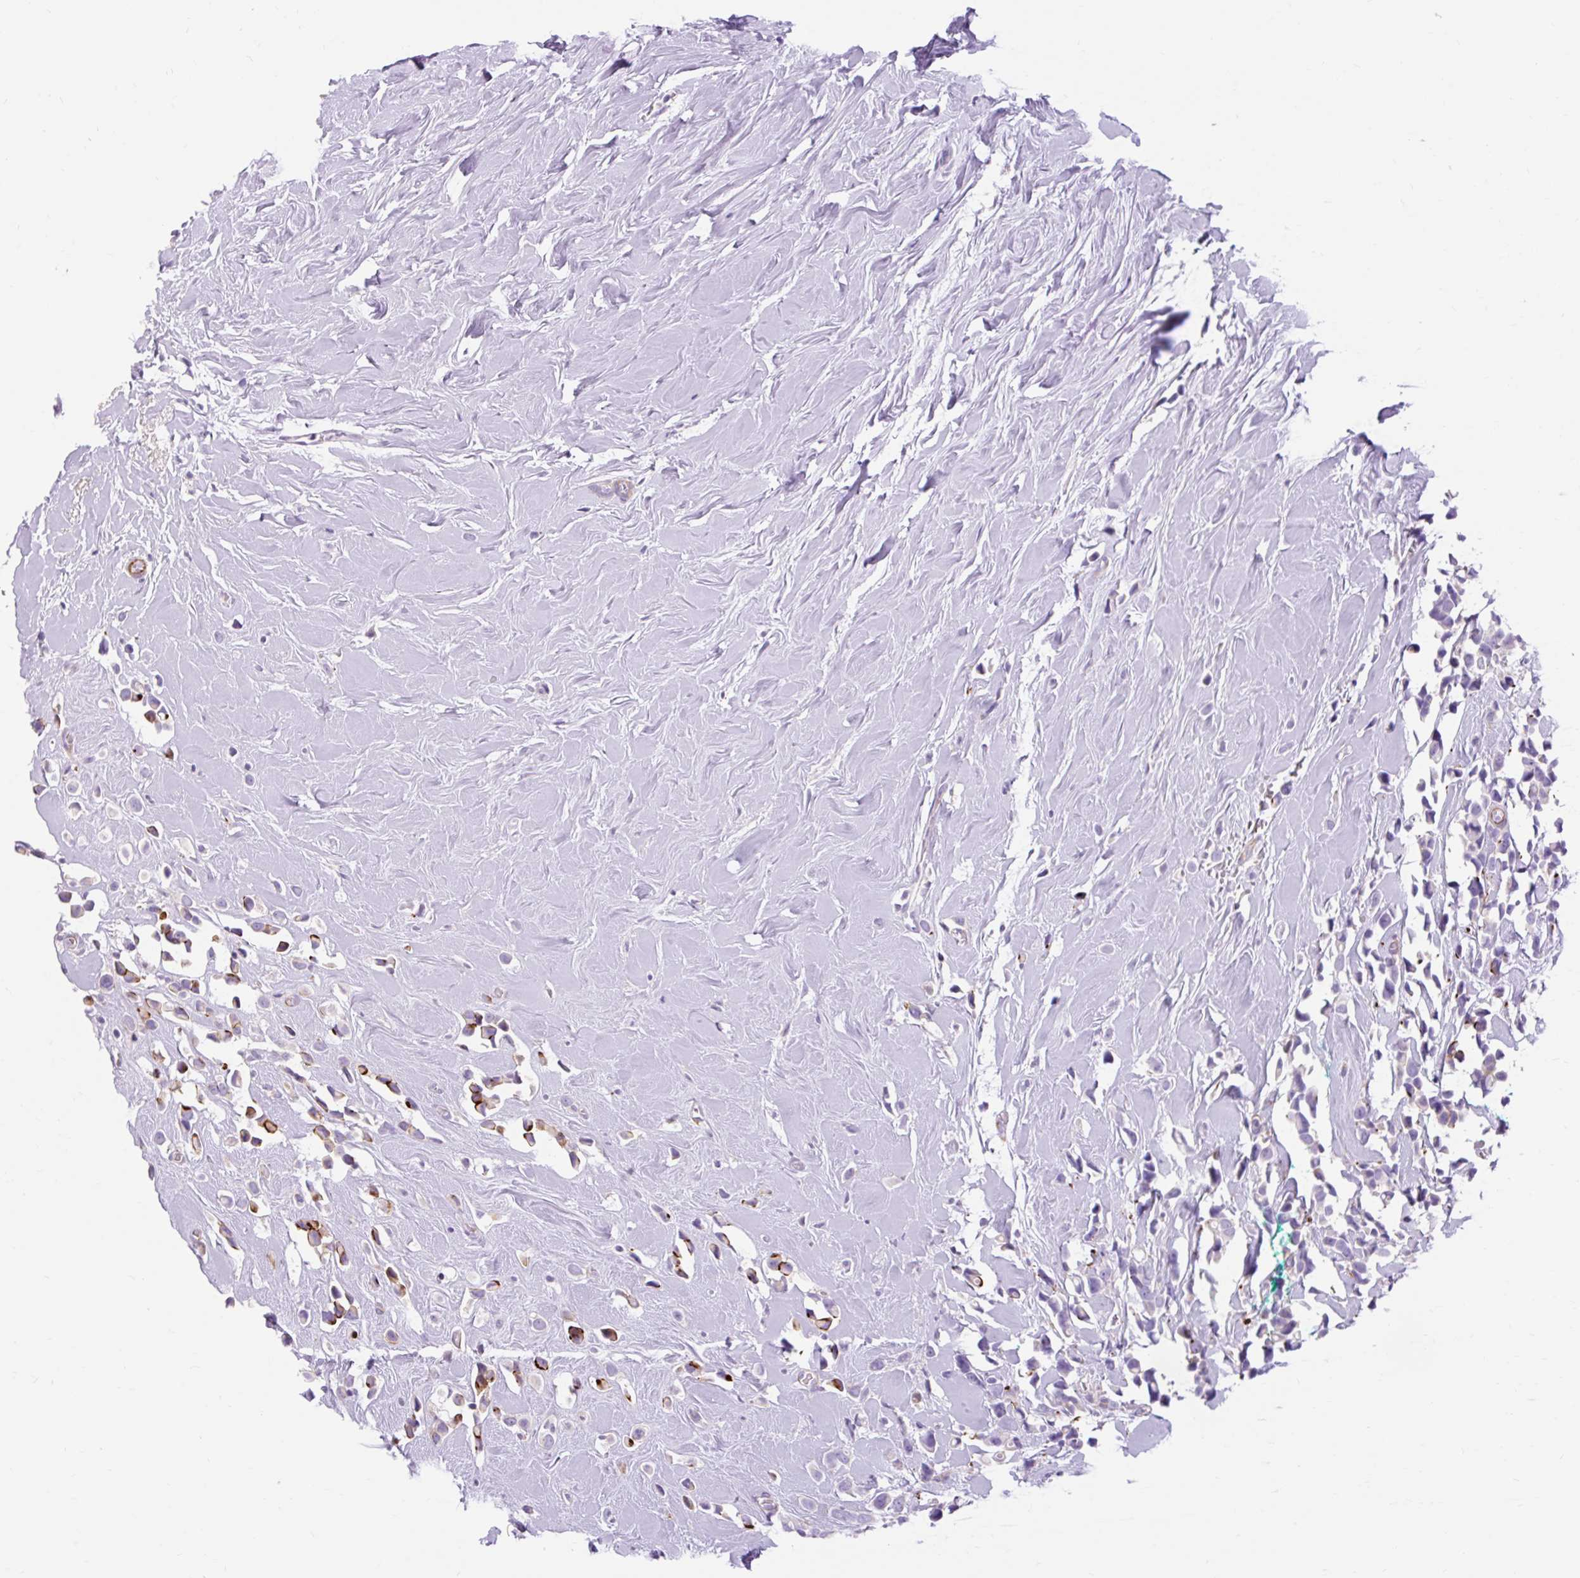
{"staining": {"intensity": "strong", "quantity": "<25%", "location": "cytoplasmic/membranous"}, "tissue": "breast cancer", "cell_type": "Tumor cells", "image_type": "cancer", "snomed": [{"axis": "morphology", "description": "Duct carcinoma"}, {"axis": "topography", "description": "Breast"}], "caption": "High-power microscopy captured an immunohistochemistry micrograph of breast cancer (intraductal carcinoma), revealing strong cytoplasmic/membranous expression in approximately <25% of tumor cells.", "gene": "CORO7-PAM16", "patient": {"sex": "female", "age": 80}}